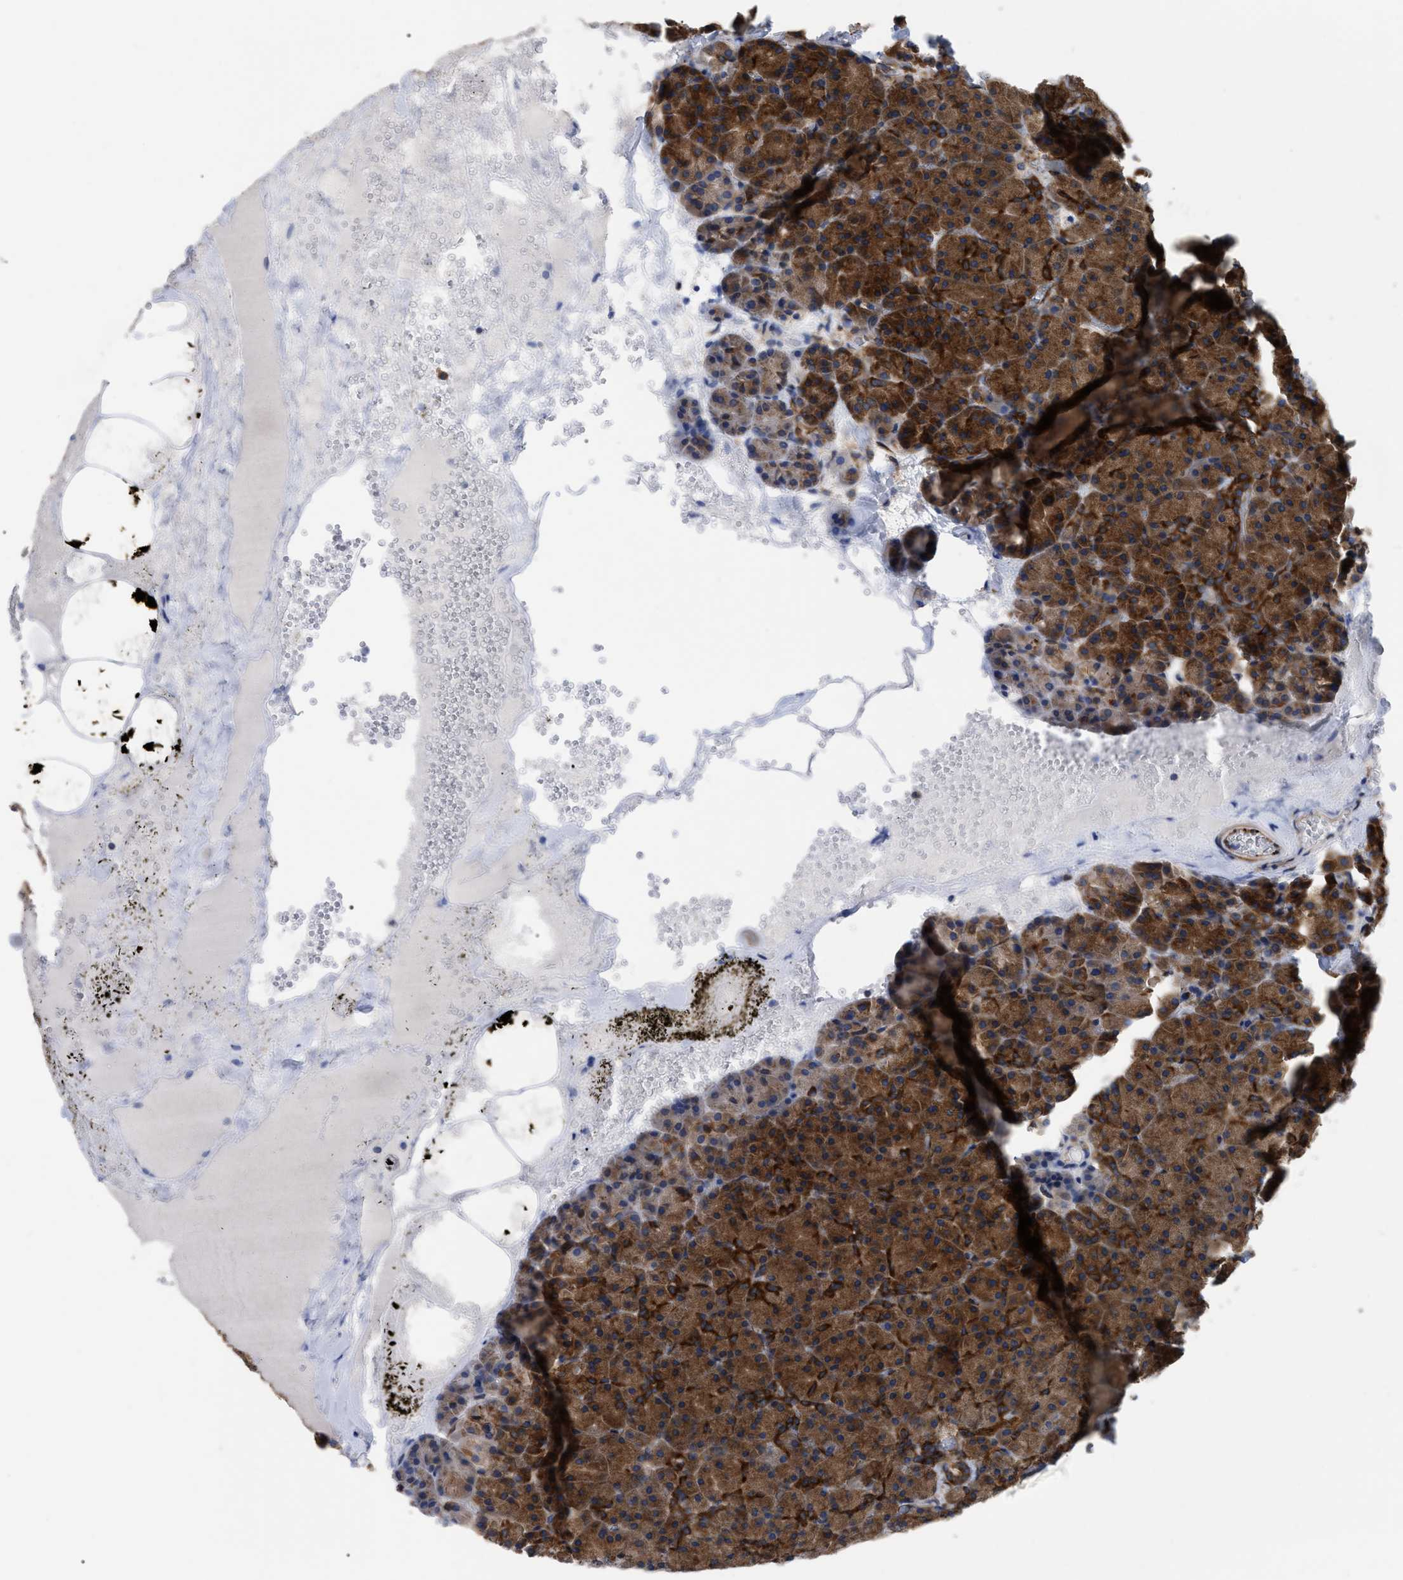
{"staining": {"intensity": "strong", "quantity": ">75%", "location": "cytoplasmic/membranous"}, "tissue": "pancreas", "cell_type": "Exocrine glandular cells", "image_type": "normal", "snomed": [{"axis": "morphology", "description": "Normal tissue, NOS"}, {"axis": "morphology", "description": "Carcinoid, malignant, NOS"}, {"axis": "topography", "description": "Pancreas"}], "caption": "IHC (DAB) staining of benign pancreas reveals strong cytoplasmic/membranous protein expression in approximately >75% of exocrine glandular cells.", "gene": "FAM120A", "patient": {"sex": "female", "age": 35}}